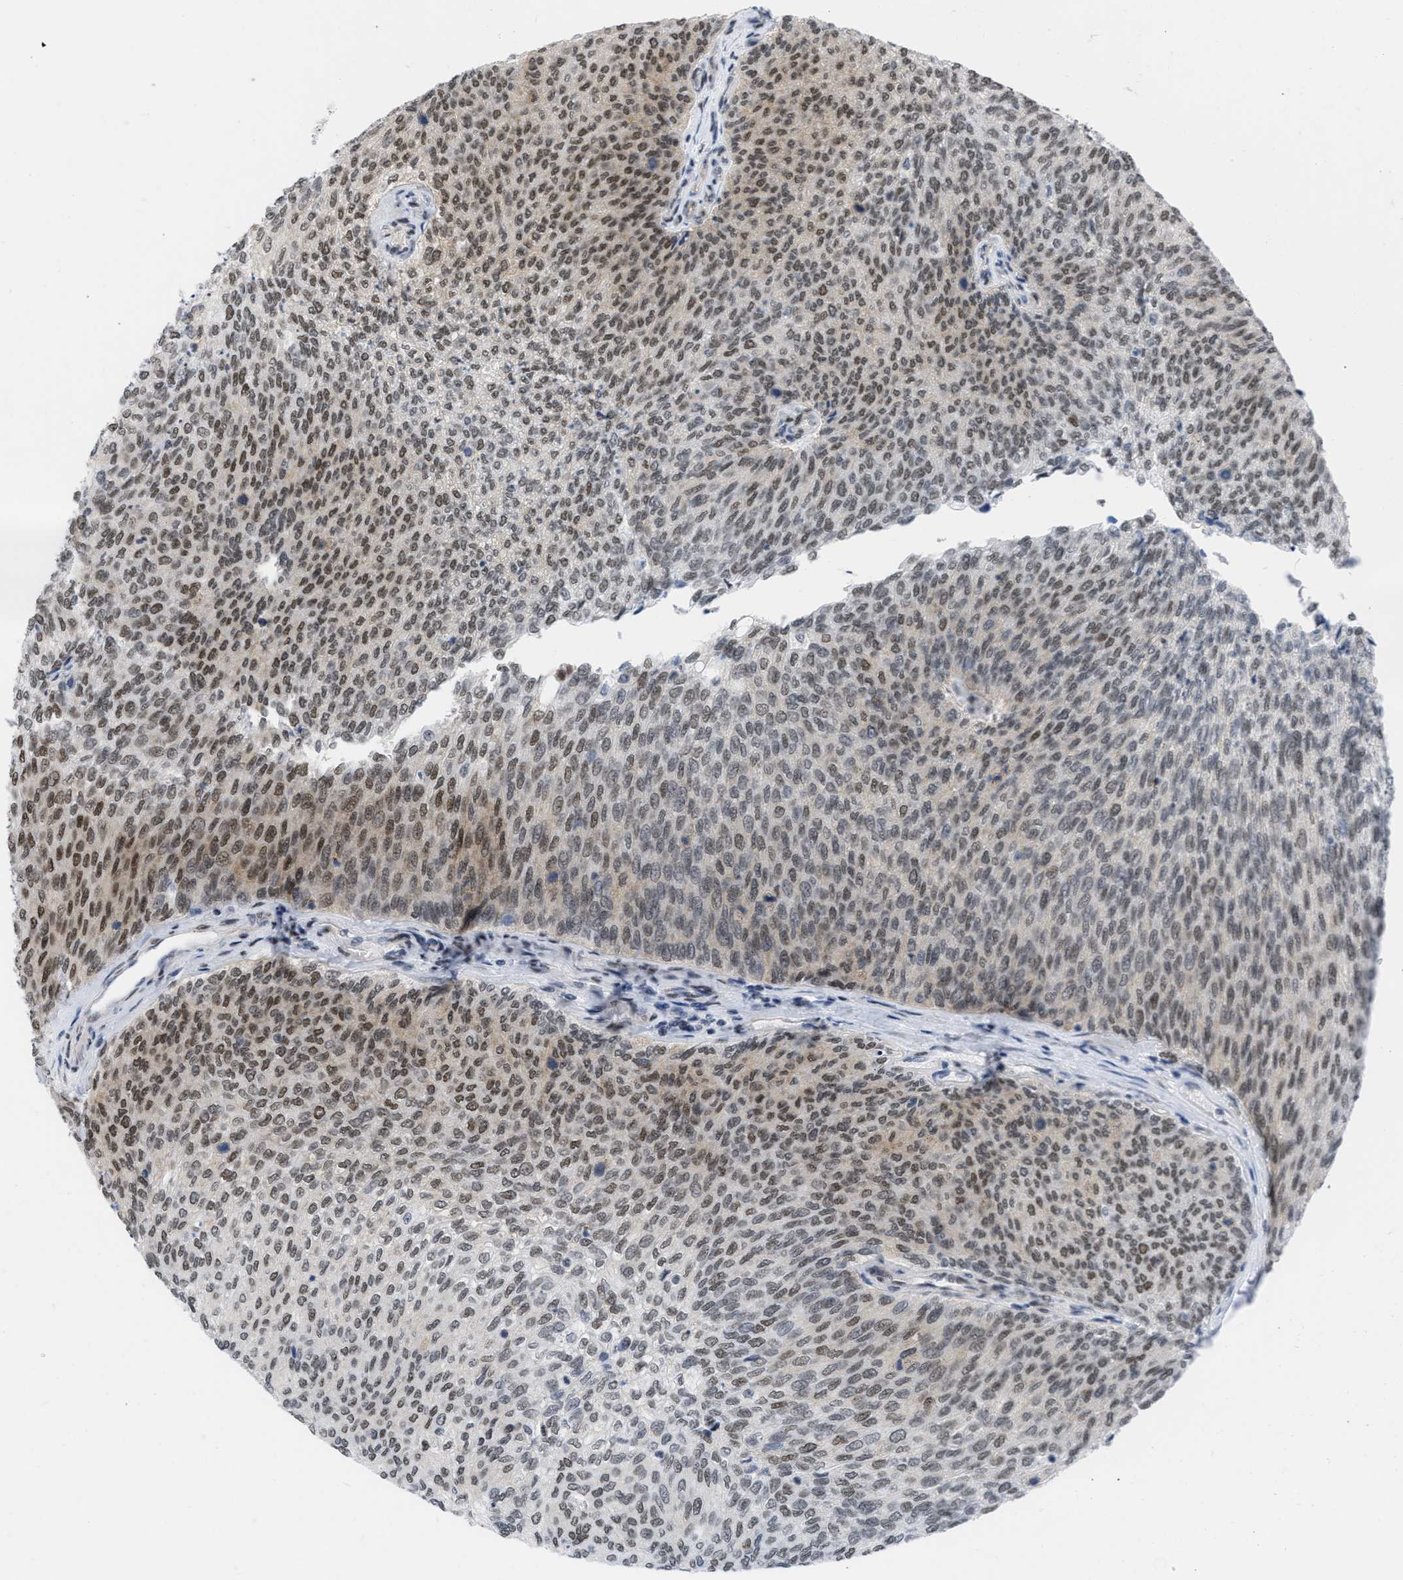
{"staining": {"intensity": "moderate", "quantity": ">75%", "location": "nuclear"}, "tissue": "urothelial cancer", "cell_type": "Tumor cells", "image_type": "cancer", "snomed": [{"axis": "morphology", "description": "Urothelial carcinoma, Low grade"}, {"axis": "topography", "description": "Urinary bladder"}], "caption": "Urothelial cancer was stained to show a protein in brown. There is medium levels of moderate nuclear expression in approximately >75% of tumor cells.", "gene": "MIER1", "patient": {"sex": "female", "age": 79}}